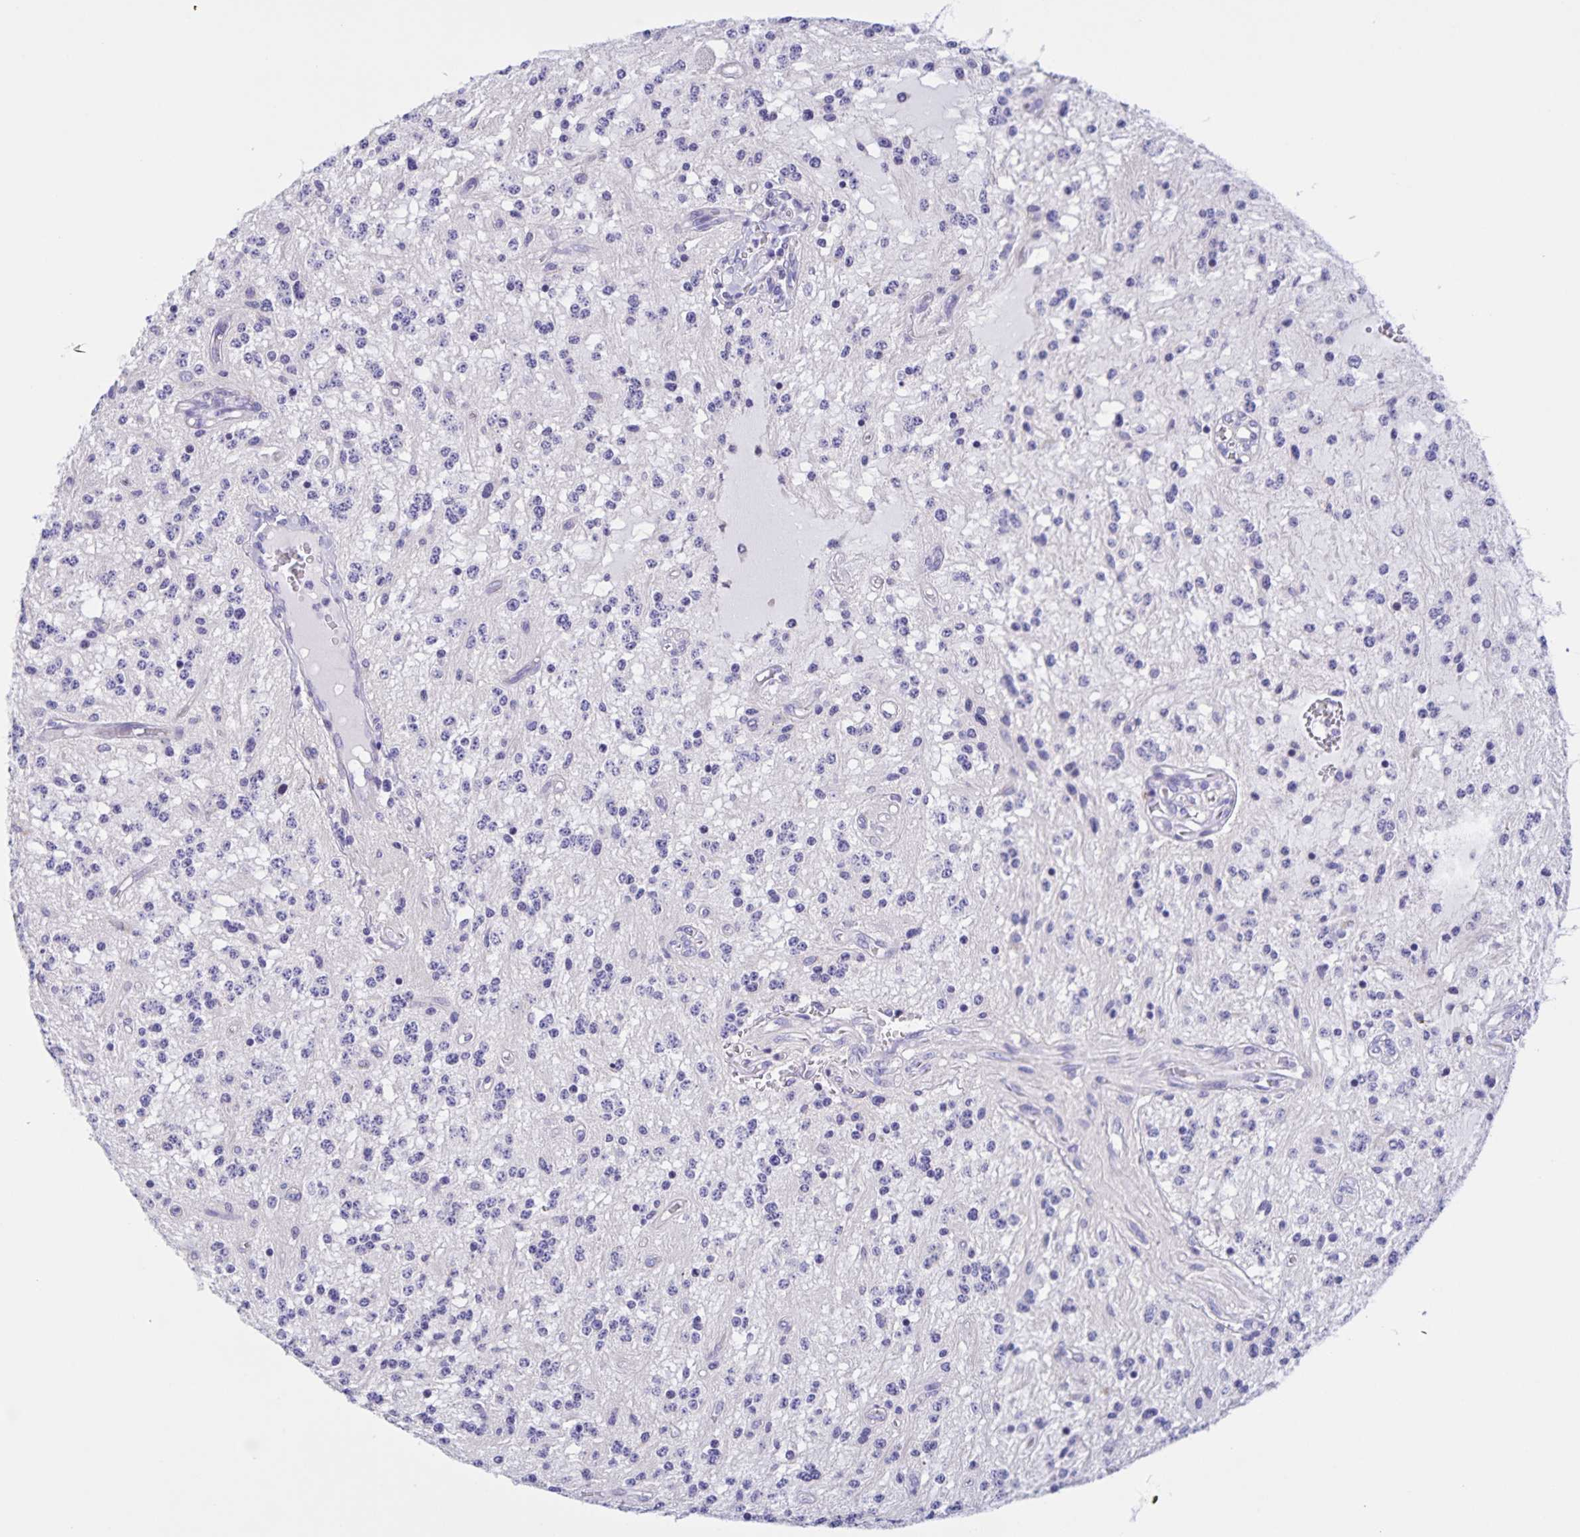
{"staining": {"intensity": "negative", "quantity": "none", "location": "none"}, "tissue": "glioma", "cell_type": "Tumor cells", "image_type": "cancer", "snomed": [{"axis": "morphology", "description": "Glioma, malignant, Low grade"}, {"axis": "topography", "description": "Cerebellum"}], "caption": "The IHC micrograph has no significant positivity in tumor cells of glioma tissue.", "gene": "DMGDH", "patient": {"sex": "female", "age": 14}}